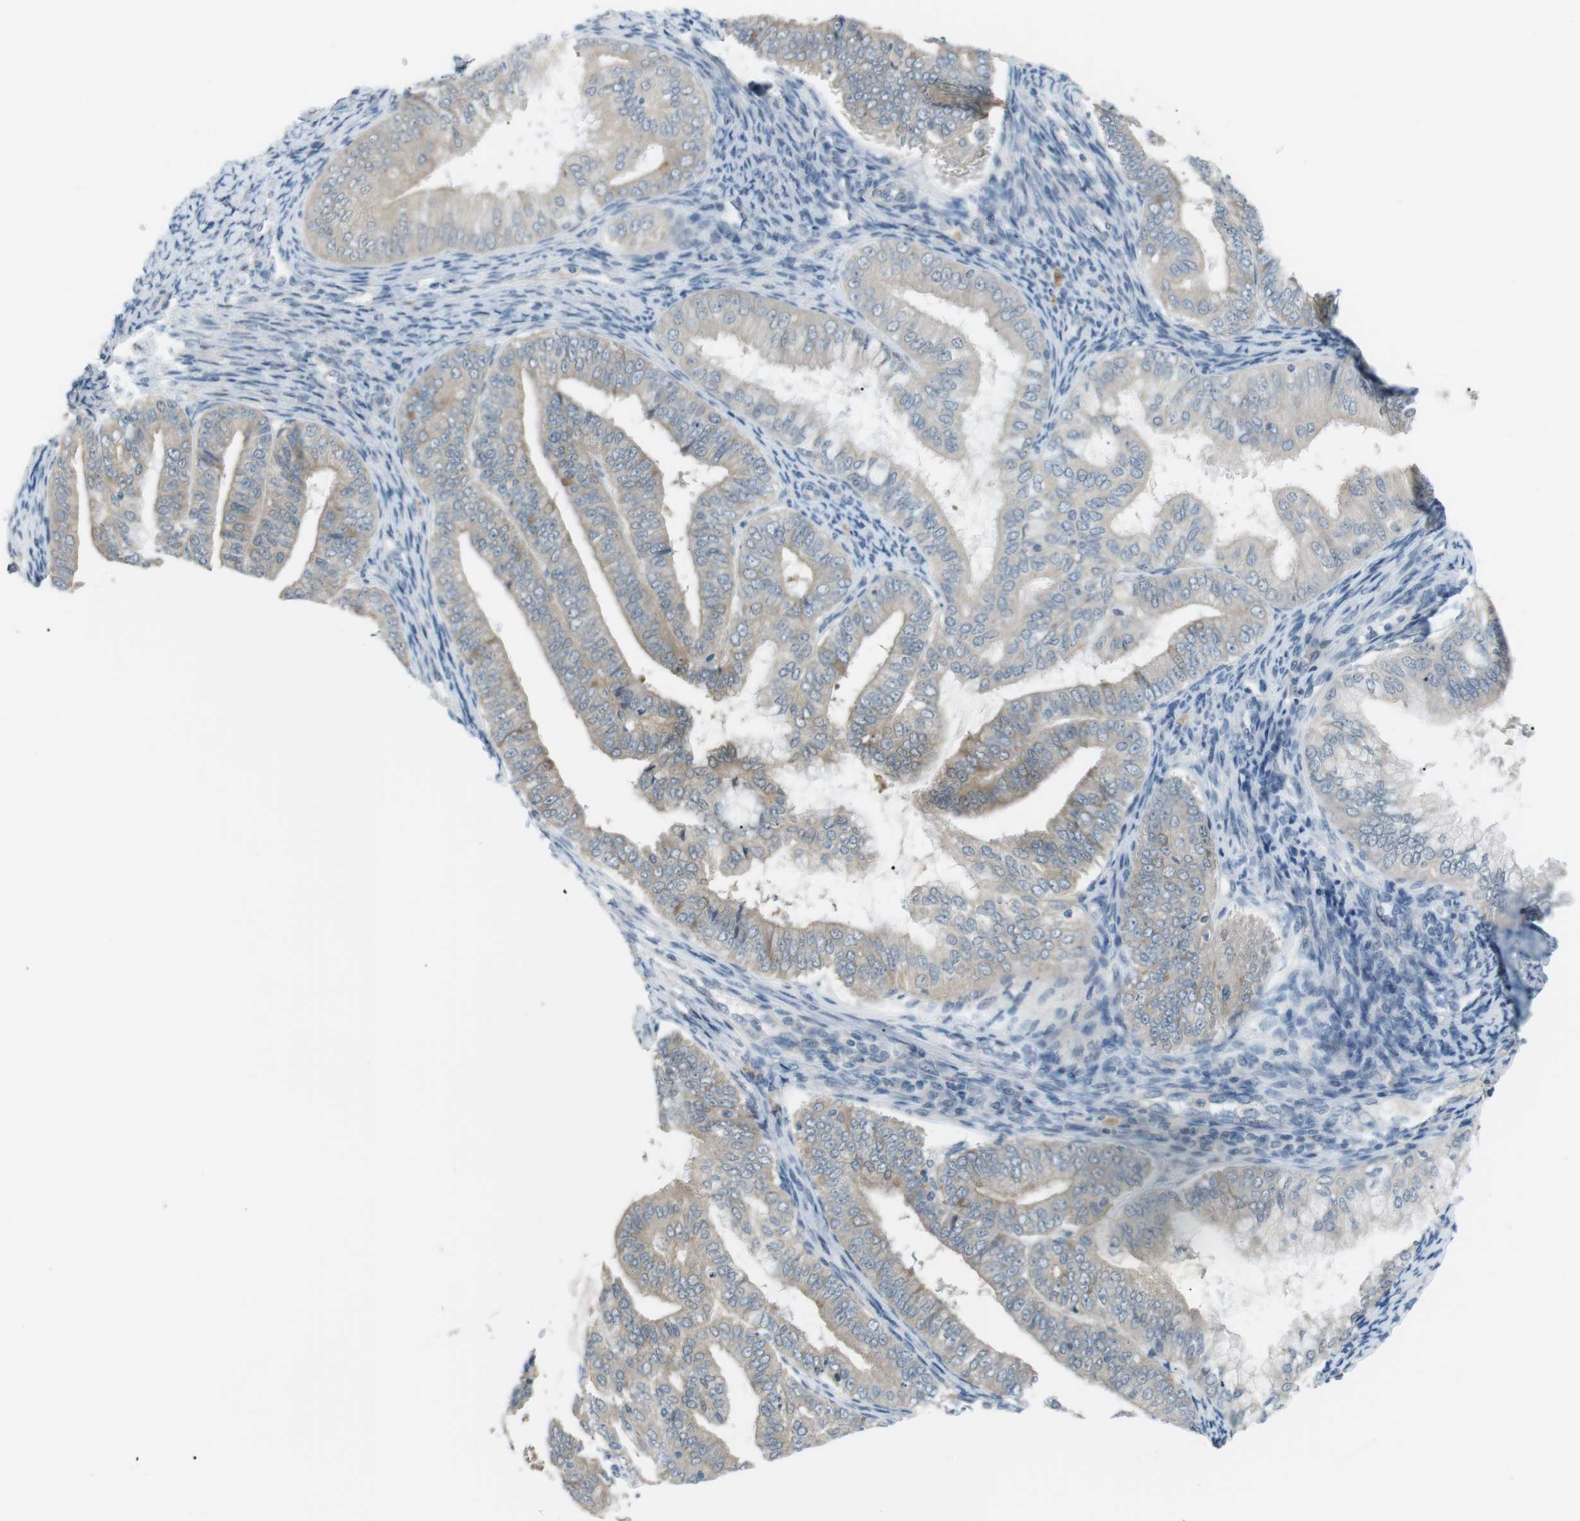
{"staining": {"intensity": "weak", "quantity": "<25%", "location": "cytoplasmic/membranous"}, "tissue": "endometrial cancer", "cell_type": "Tumor cells", "image_type": "cancer", "snomed": [{"axis": "morphology", "description": "Adenocarcinoma, NOS"}, {"axis": "topography", "description": "Endometrium"}], "caption": "A micrograph of human endometrial cancer is negative for staining in tumor cells.", "gene": "RTN3", "patient": {"sex": "female", "age": 63}}